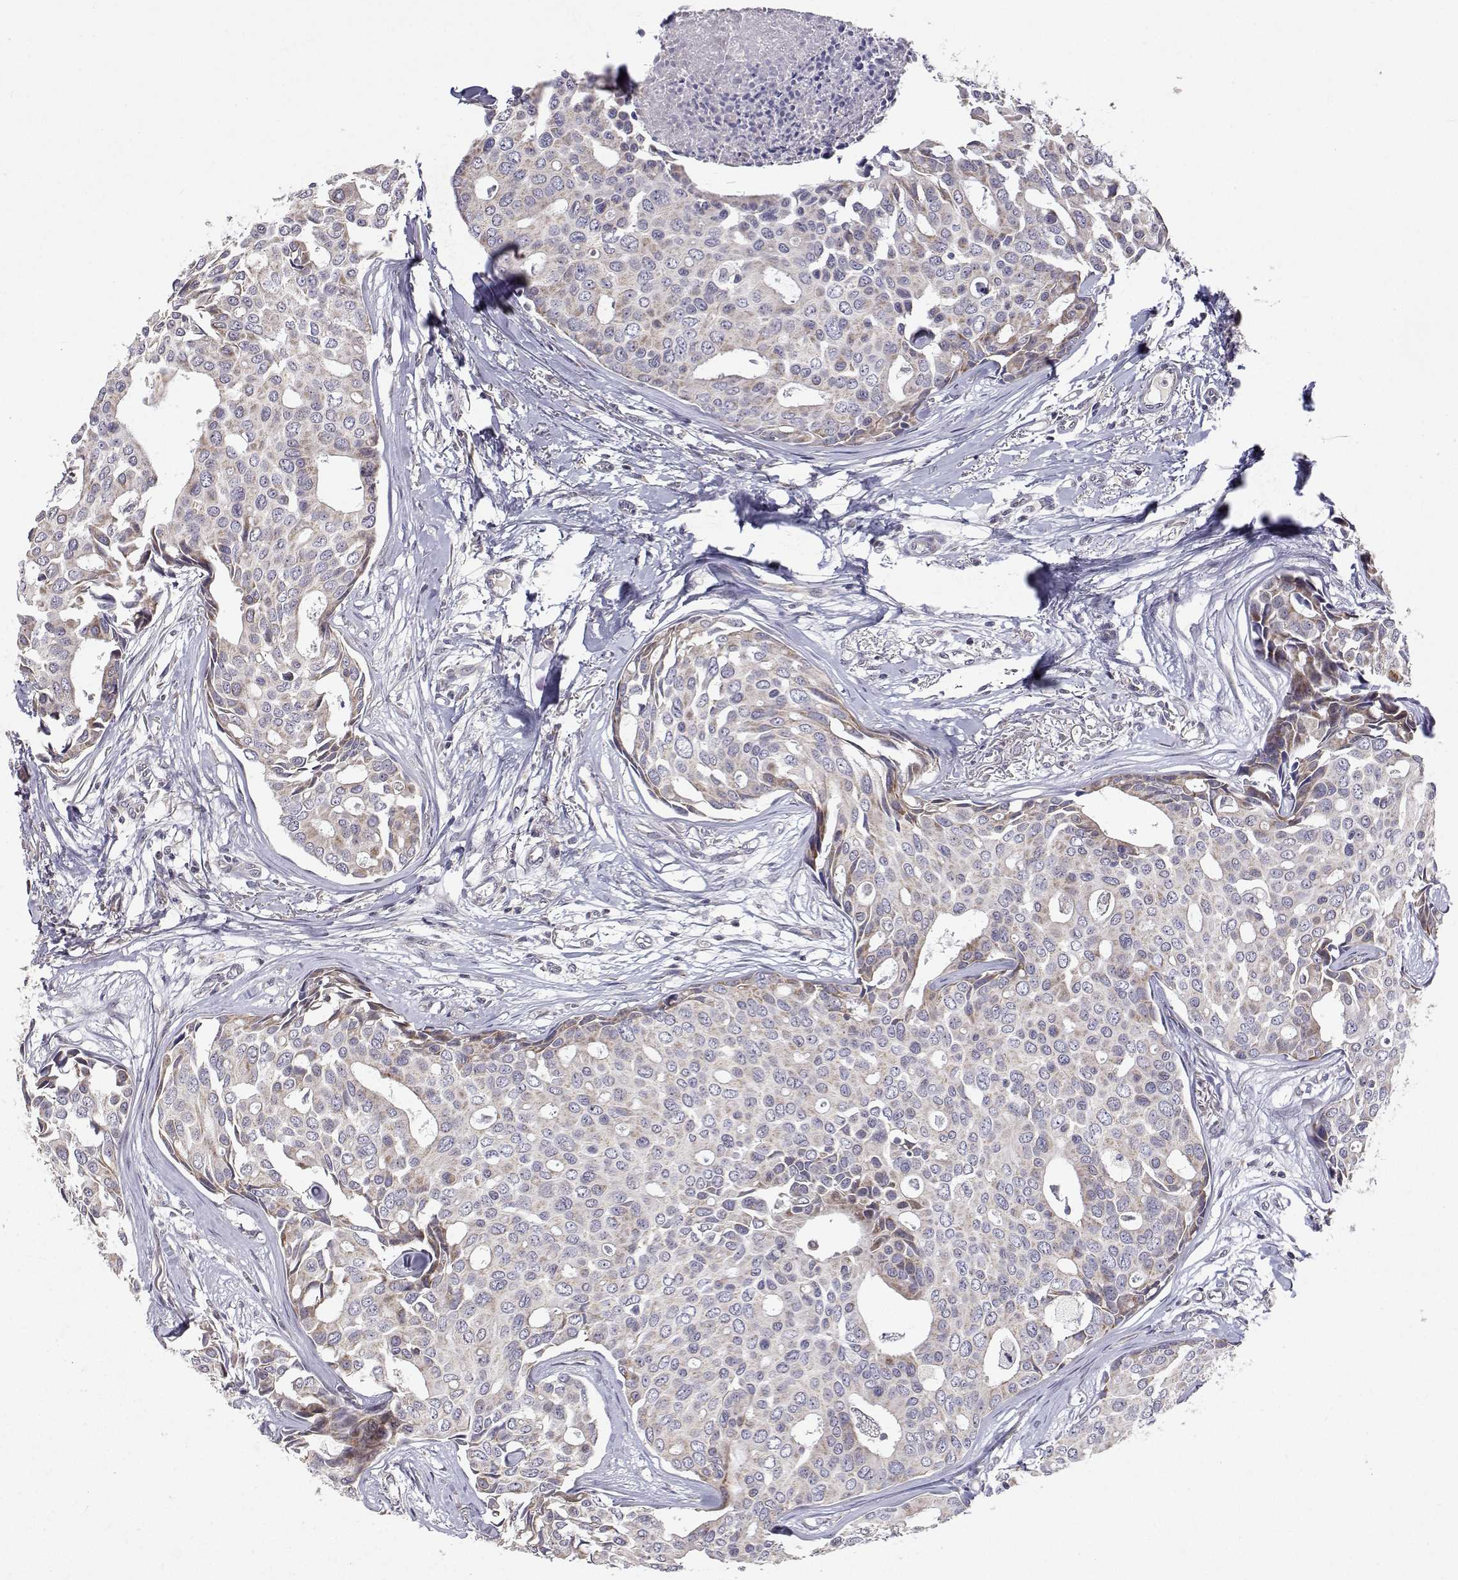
{"staining": {"intensity": "weak", "quantity": "25%-75%", "location": "cytoplasmic/membranous"}, "tissue": "breast cancer", "cell_type": "Tumor cells", "image_type": "cancer", "snomed": [{"axis": "morphology", "description": "Duct carcinoma"}, {"axis": "topography", "description": "Breast"}], "caption": "About 25%-75% of tumor cells in breast cancer reveal weak cytoplasmic/membranous protein staining as visualized by brown immunohistochemical staining.", "gene": "MRPL3", "patient": {"sex": "female", "age": 54}}